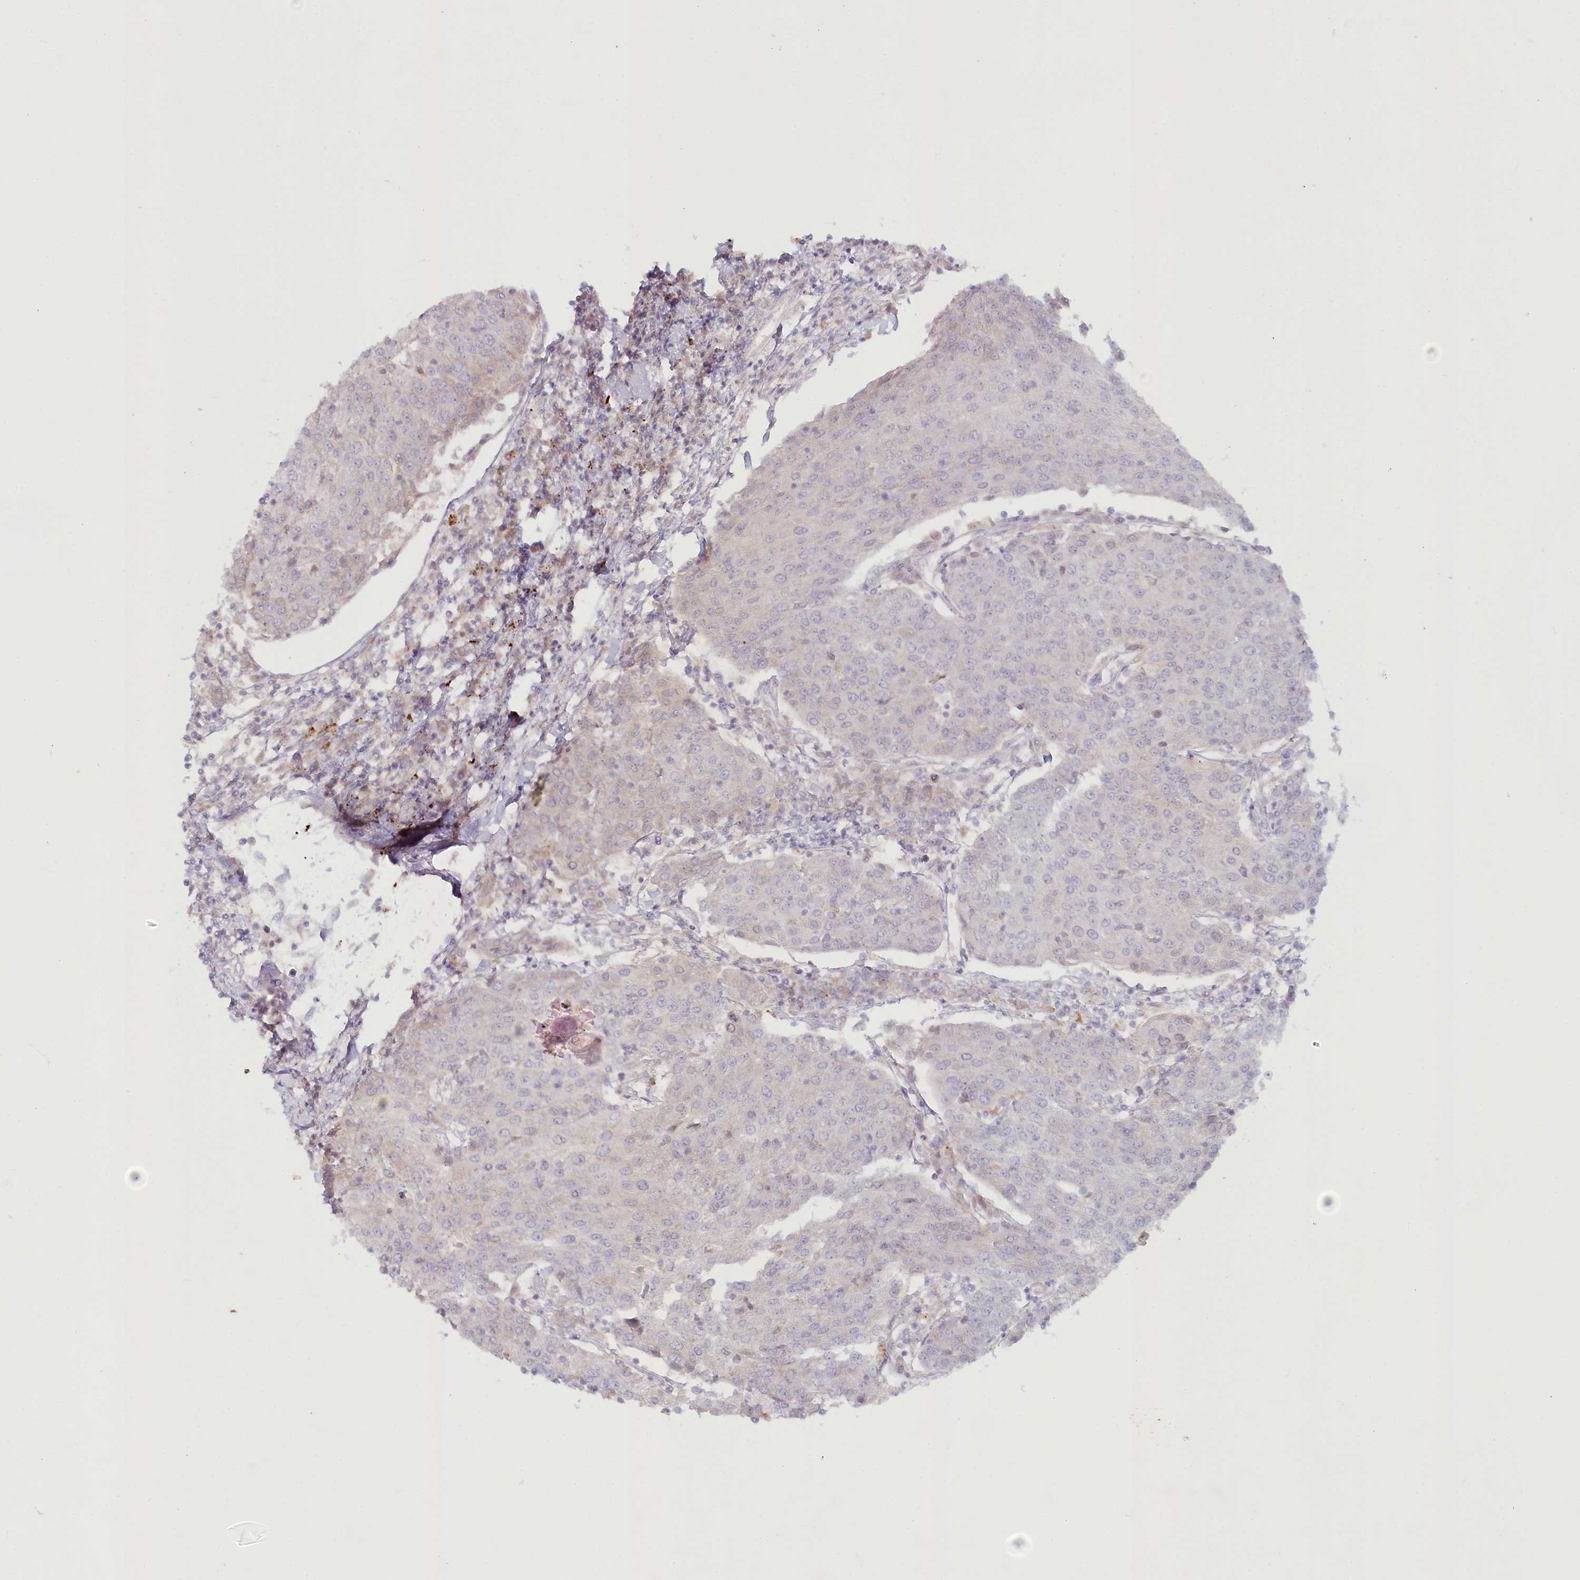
{"staining": {"intensity": "negative", "quantity": "none", "location": "none"}, "tissue": "urothelial cancer", "cell_type": "Tumor cells", "image_type": "cancer", "snomed": [{"axis": "morphology", "description": "Urothelial carcinoma, High grade"}, {"axis": "topography", "description": "Urinary bladder"}], "caption": "This image is of urothelial cancer stained with immunohistochemistry (IHC) to label a protein in brown with the nuclei are counter-stained blue. There is no expression in tumor cells.", "gene": "PSAPL1", "patient": {"sex": "female", "age": 85}}